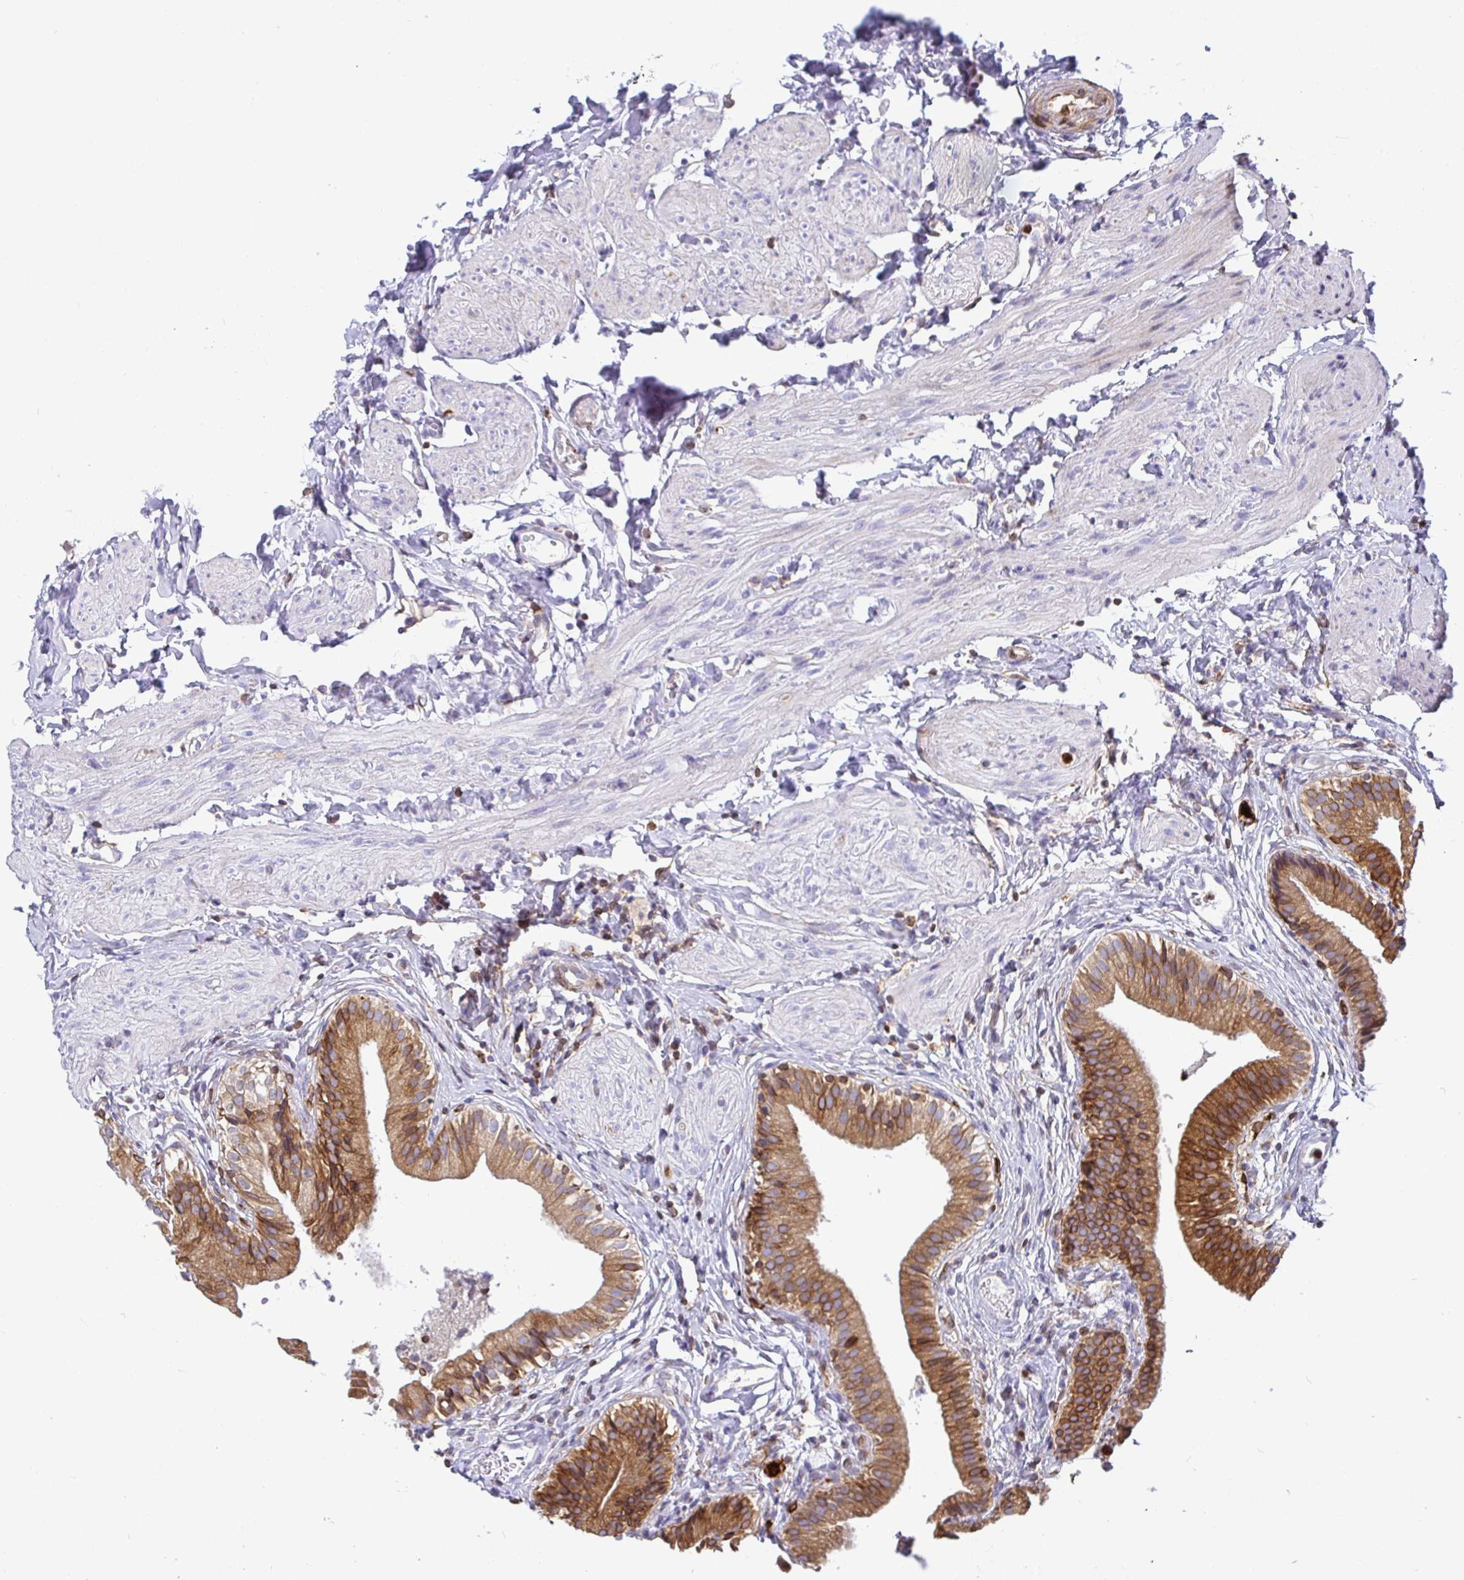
{"staining": {"intensity": "moderate", "quantity": ">75%", "location": "cytoplasmic/membranous"}, "tissue": "gallbladder", "cell_type": "Glandular cells", "image_type": "normal", "snomed": [{"axis": "morphology", "description": "Normal tissue, NOS"}, {"axis": "topography", "description": "Gallbladder"}], "caption": "Immunohistochemistry (DAB (3,3'-diaminobenzidine)) staining of unremarkable human gallbladder displays moderate cytoplasmic/membranous protein staining in about >75% of glandular cells.", "gene": "TP53I11", "patient": {"sex": "female", "age": 47}}